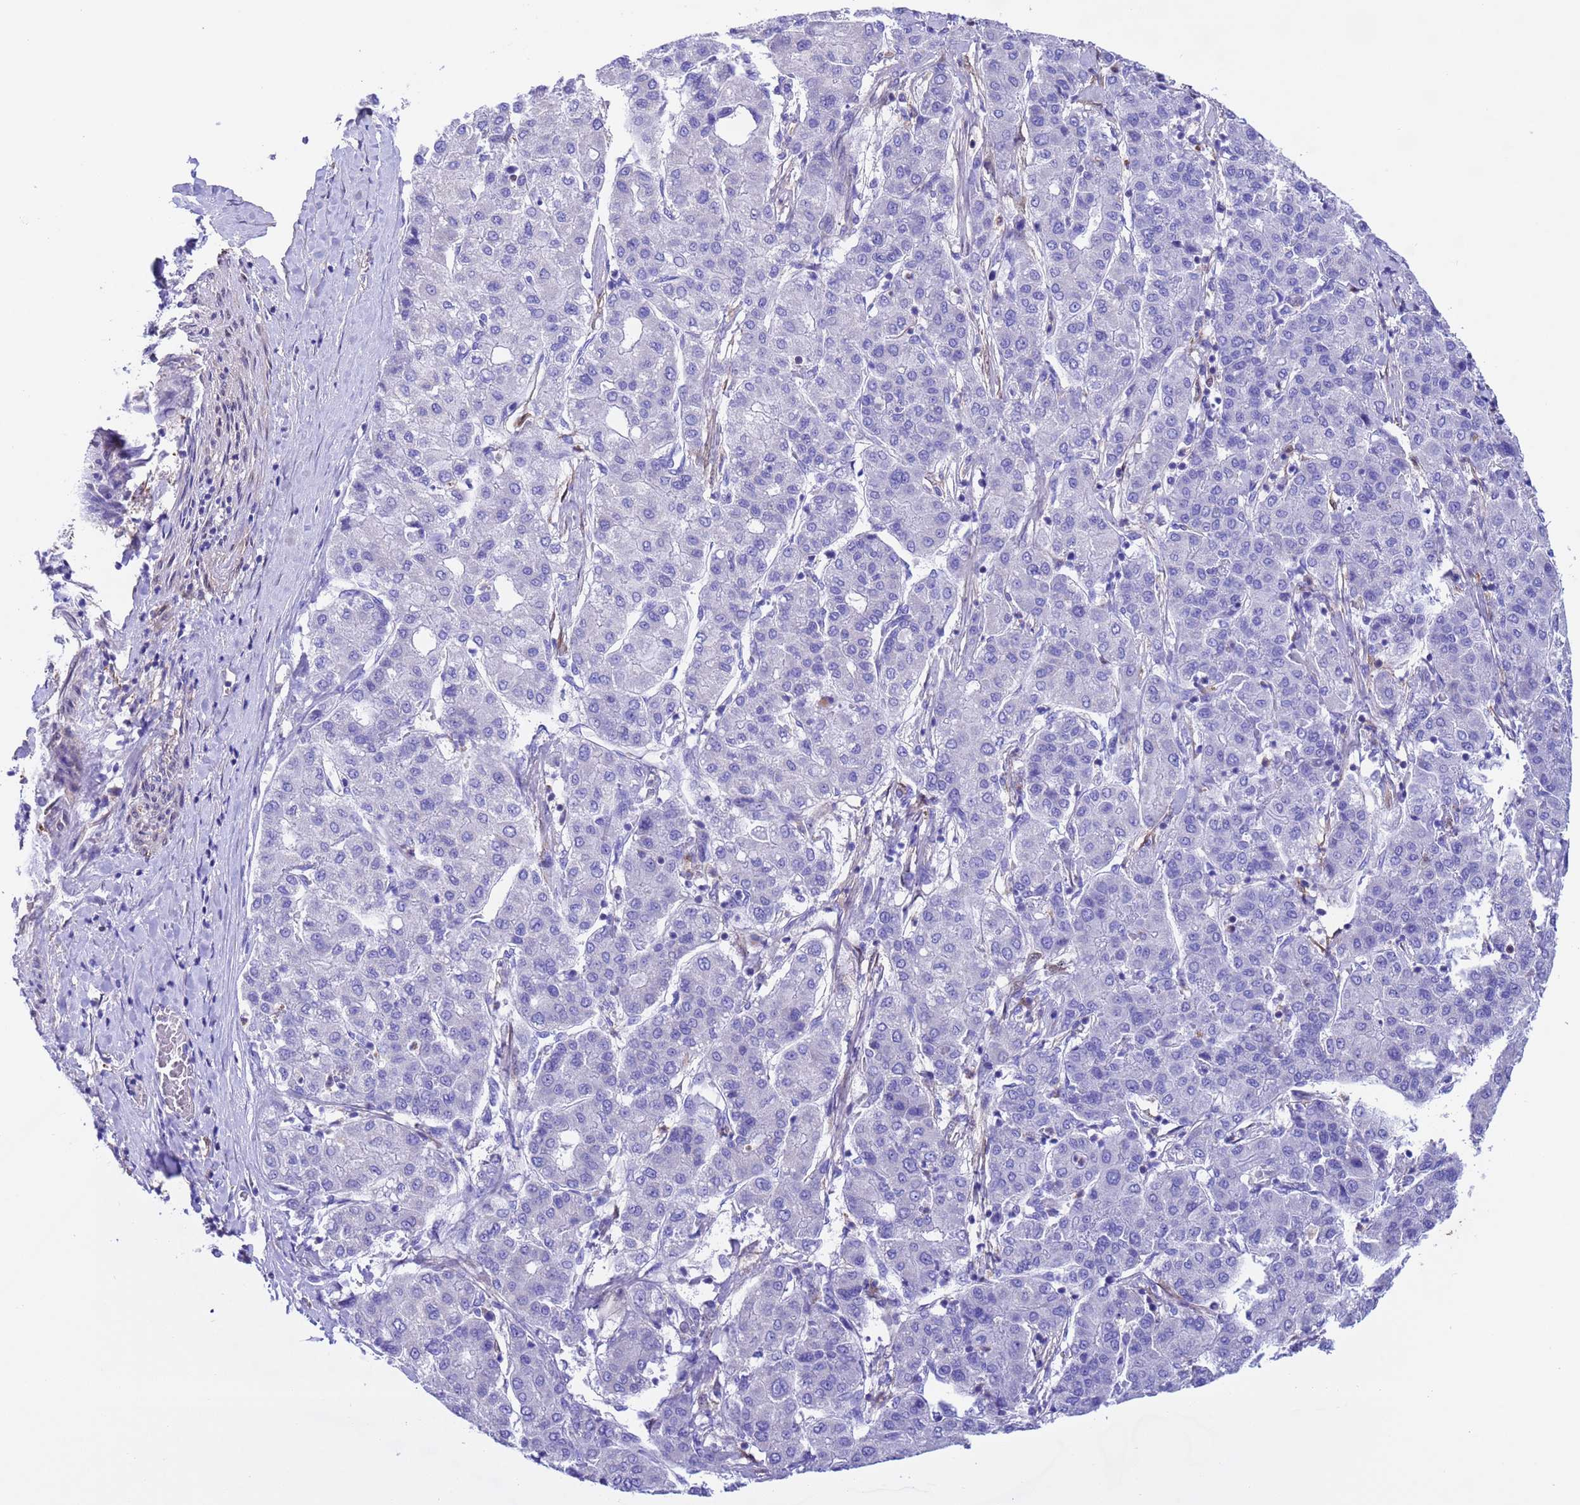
{"staining": {"intensity": "negative", "quantity": "none", "location": "none"}, "tissue": "liver cancer", "cell_type": "Tumor cells", "image_type": "cancer", "snomed": [{"axis": "morphology", "description": "Carcinoma, Hepatocellular, NOS"}, {"axis": "topography", "description": "Liver"}], "caption": "Human liver cancer stained for a protein using immunohistochemistry (IHC) reveals no staining in tumor cells.", "gene": "C6orf47", "patient": {"sex": "male", "age": 65}}